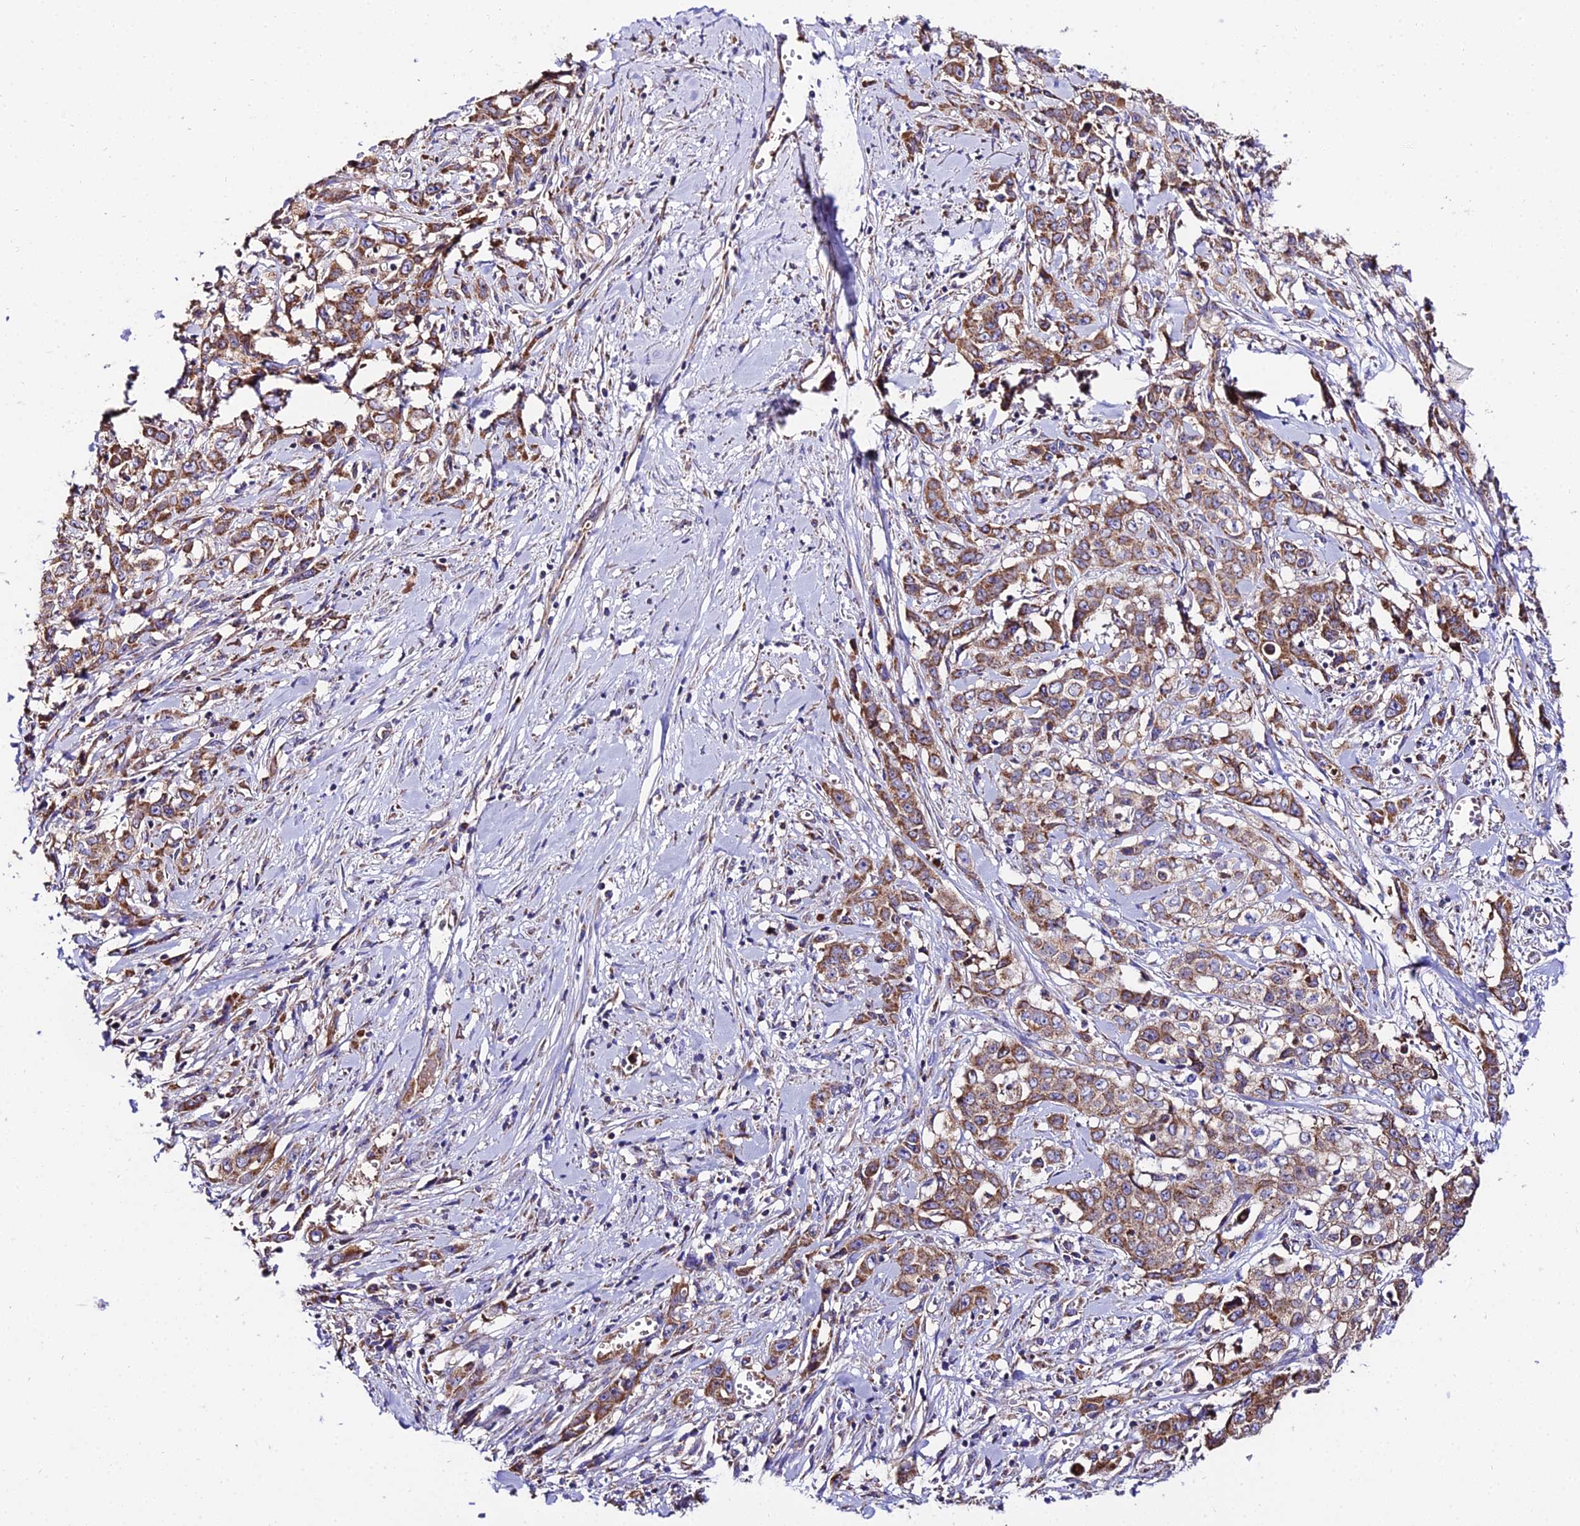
{"staining": {"intensity": "moderate", "quantity": ">75%", "location": "cytoplasmic/membranous"}, "tissue": "stomach cancer", "cell_type": "Tumor cells", "image_type": "cancer", "snomed": [{"axis": "morphology", "description": "Adenocarcinoma, NOS"}, {"axis": "topography", "description": "Stomach, upper"}], "caption": "Protein analysis of stomach cancer tissue demonstrates moderate cytoplasmic/membranous staining in about >75% of tumor cells.", "gene": "OCIAD1", "patient": {"sex": "male", "age": 62}}